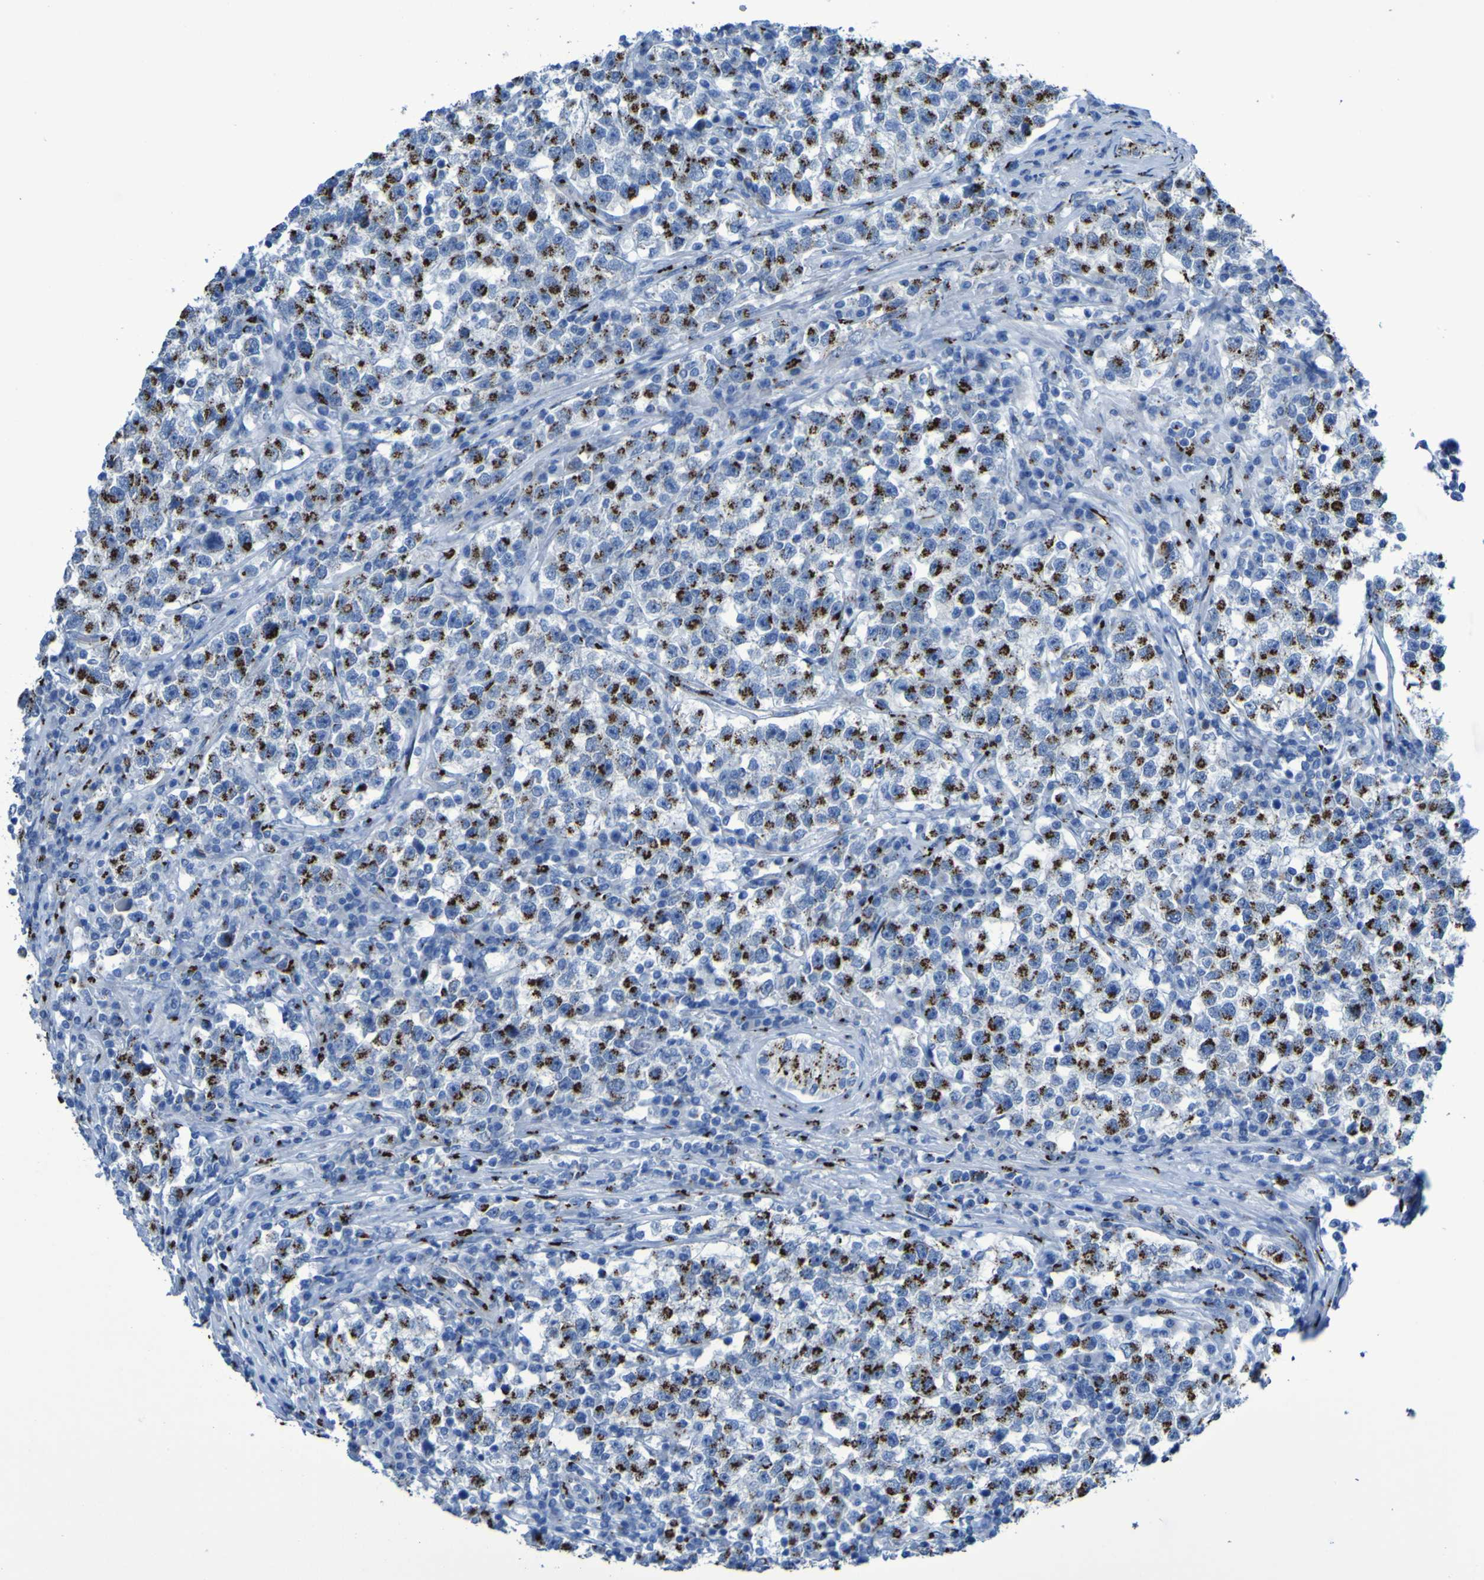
{"staining": {"intensity": "strong", "quantity": ">75%", "location": "cytoplasmic/membranous"}, "tissue": "testis cancer", "cell_type": "Tumor cells", "image_type": "cancer", "snomed": [{"axis": "morphology", "description": "Seminoma, NOS"}, {"axis": "topography", "description": "Testis"}], "caption": "Tumor cells demonstrate strong cytoplasmic/membranous staining in approximately >75% of cells in testis cancer (seminoma).", "gene": "GOLM1", "patient": {"sex": "male", "age": 22}}